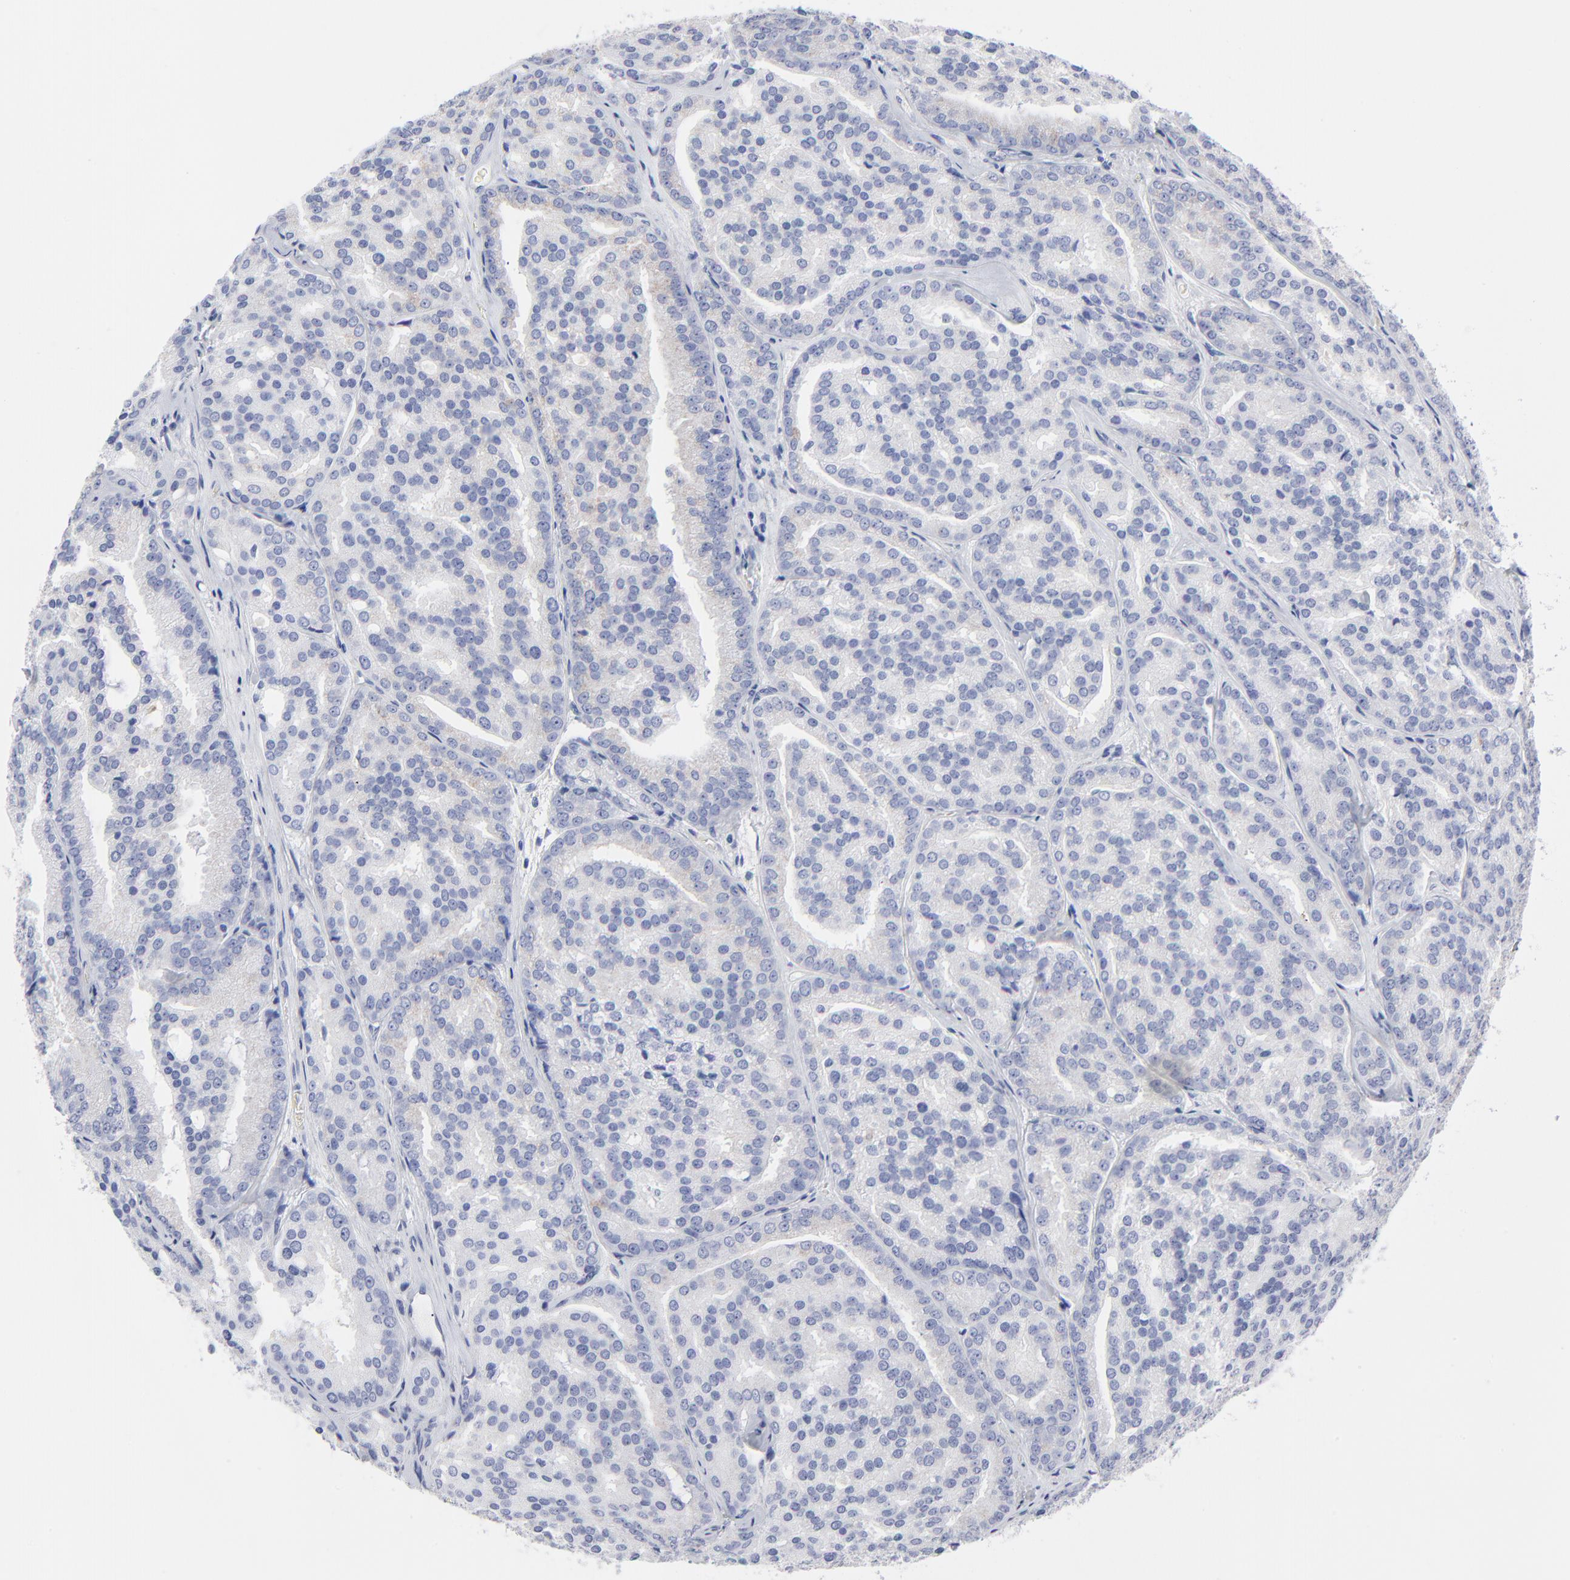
{"staining": {"intensity": "weak", "quantity": "<25%", "location": "cytoplasmic/membranous"}, "tissue": "prostate cancer", "cell_type": "Tumor cells", "image_type": "cancer", "snomed": [{"axis": "morphology", "description": "Adenocarcinoma, High grade"}, {"axis": "topography", "description": "Prostate"}], "caption": "IHC photomicrograph of neoplastic tissue: human prostate cancer (high-grade adenocarcinoma) stained with DAB shows no significant protein staining in tumor cells.", "gene": "CNTN3", "patient": {"sex": "male", "age": 64}}